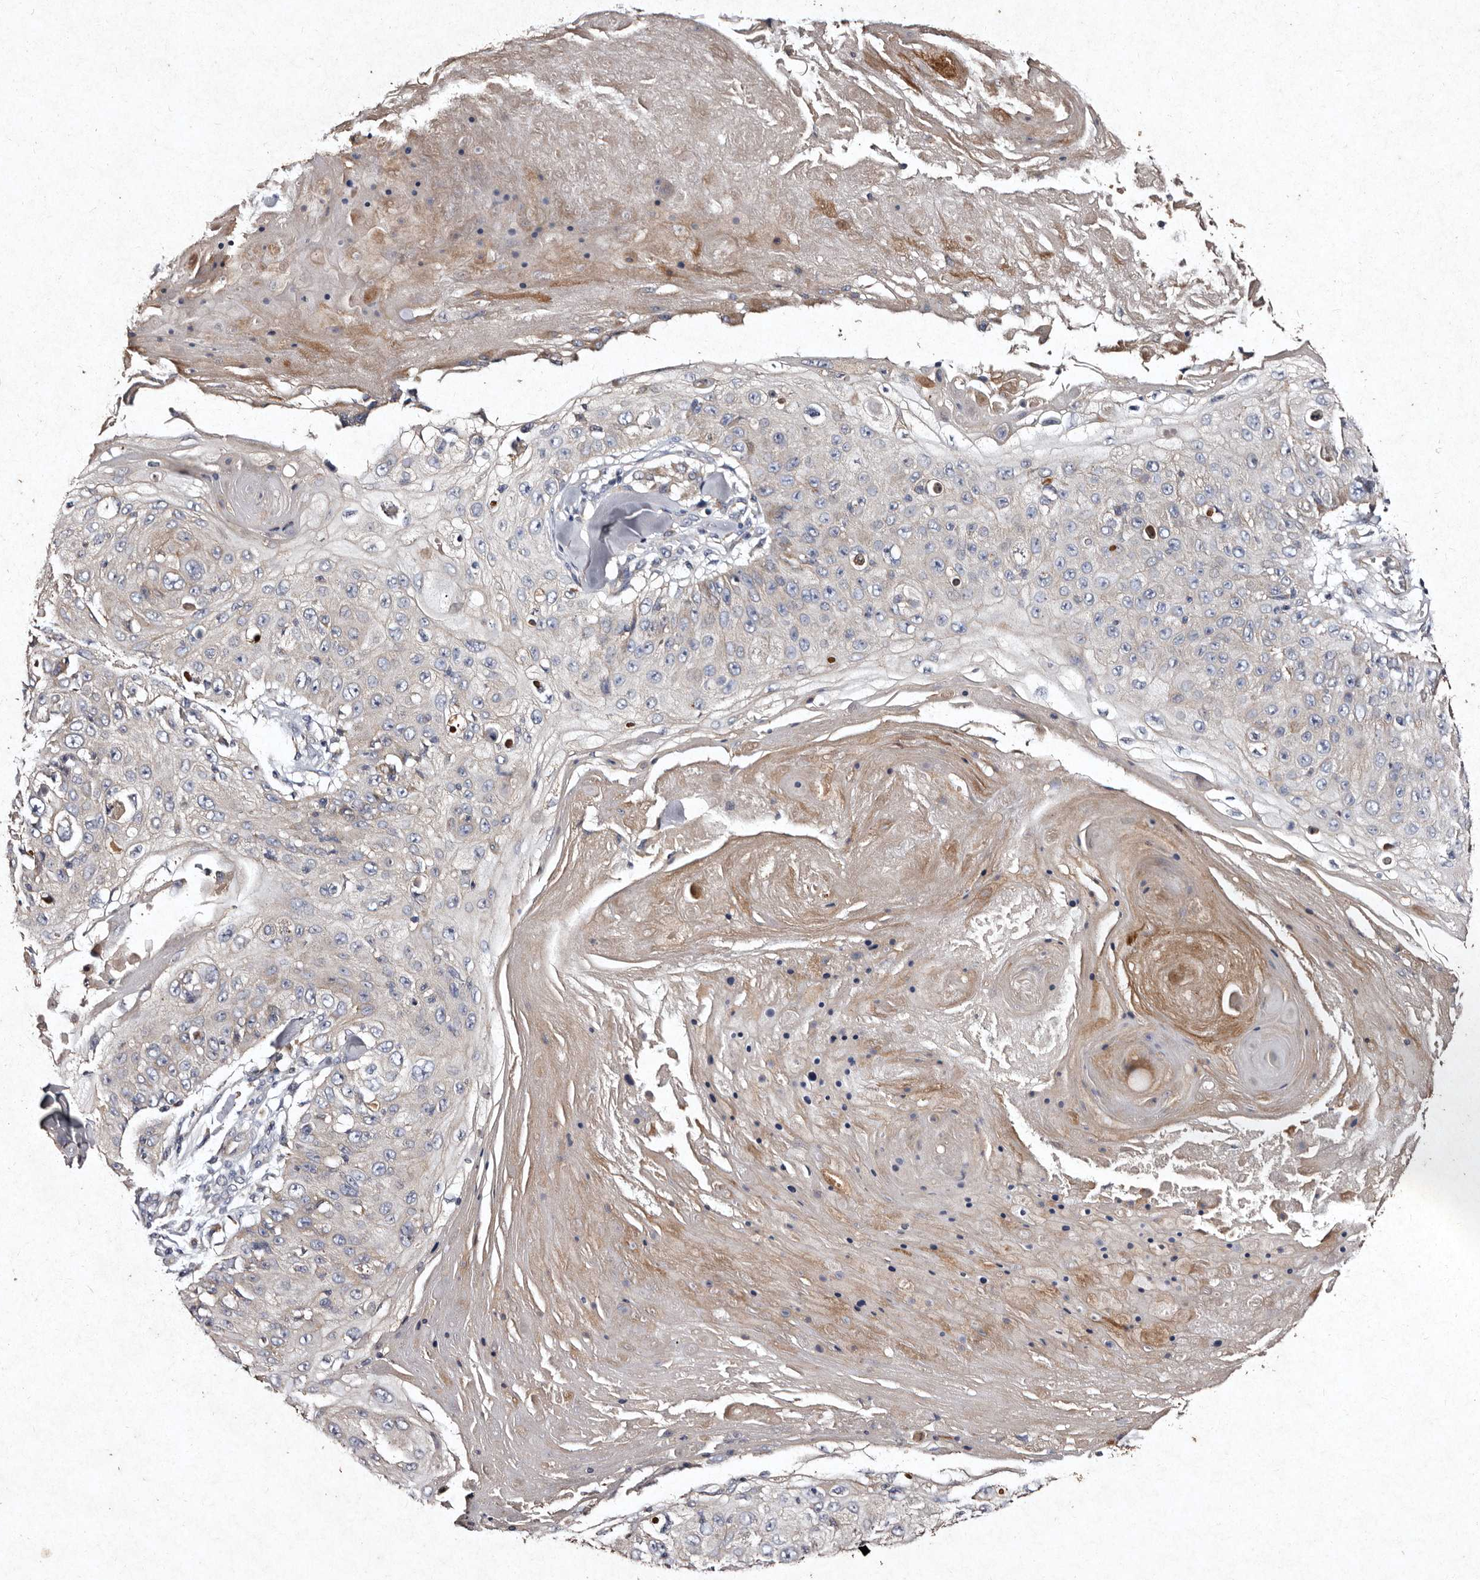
{"staining": {"intensity": "negative", "quantity": "none", "location": "none"}, "tissue": "skin cancer", "cell_type": "Tumor cells", "image_type": "cancer", "snomed": [{"axis": "morphology", "description": "Squamous cell carcinoma, NOS"}, {"axis": "topography", "description": "Skin"}], "caption": "Immunohistochemical staining of skin squamous cell carcinoma exhibits no significant expression in tumor cells.", "gene": "TFB1M", "patient": {"sex": "male", "age": 86}}